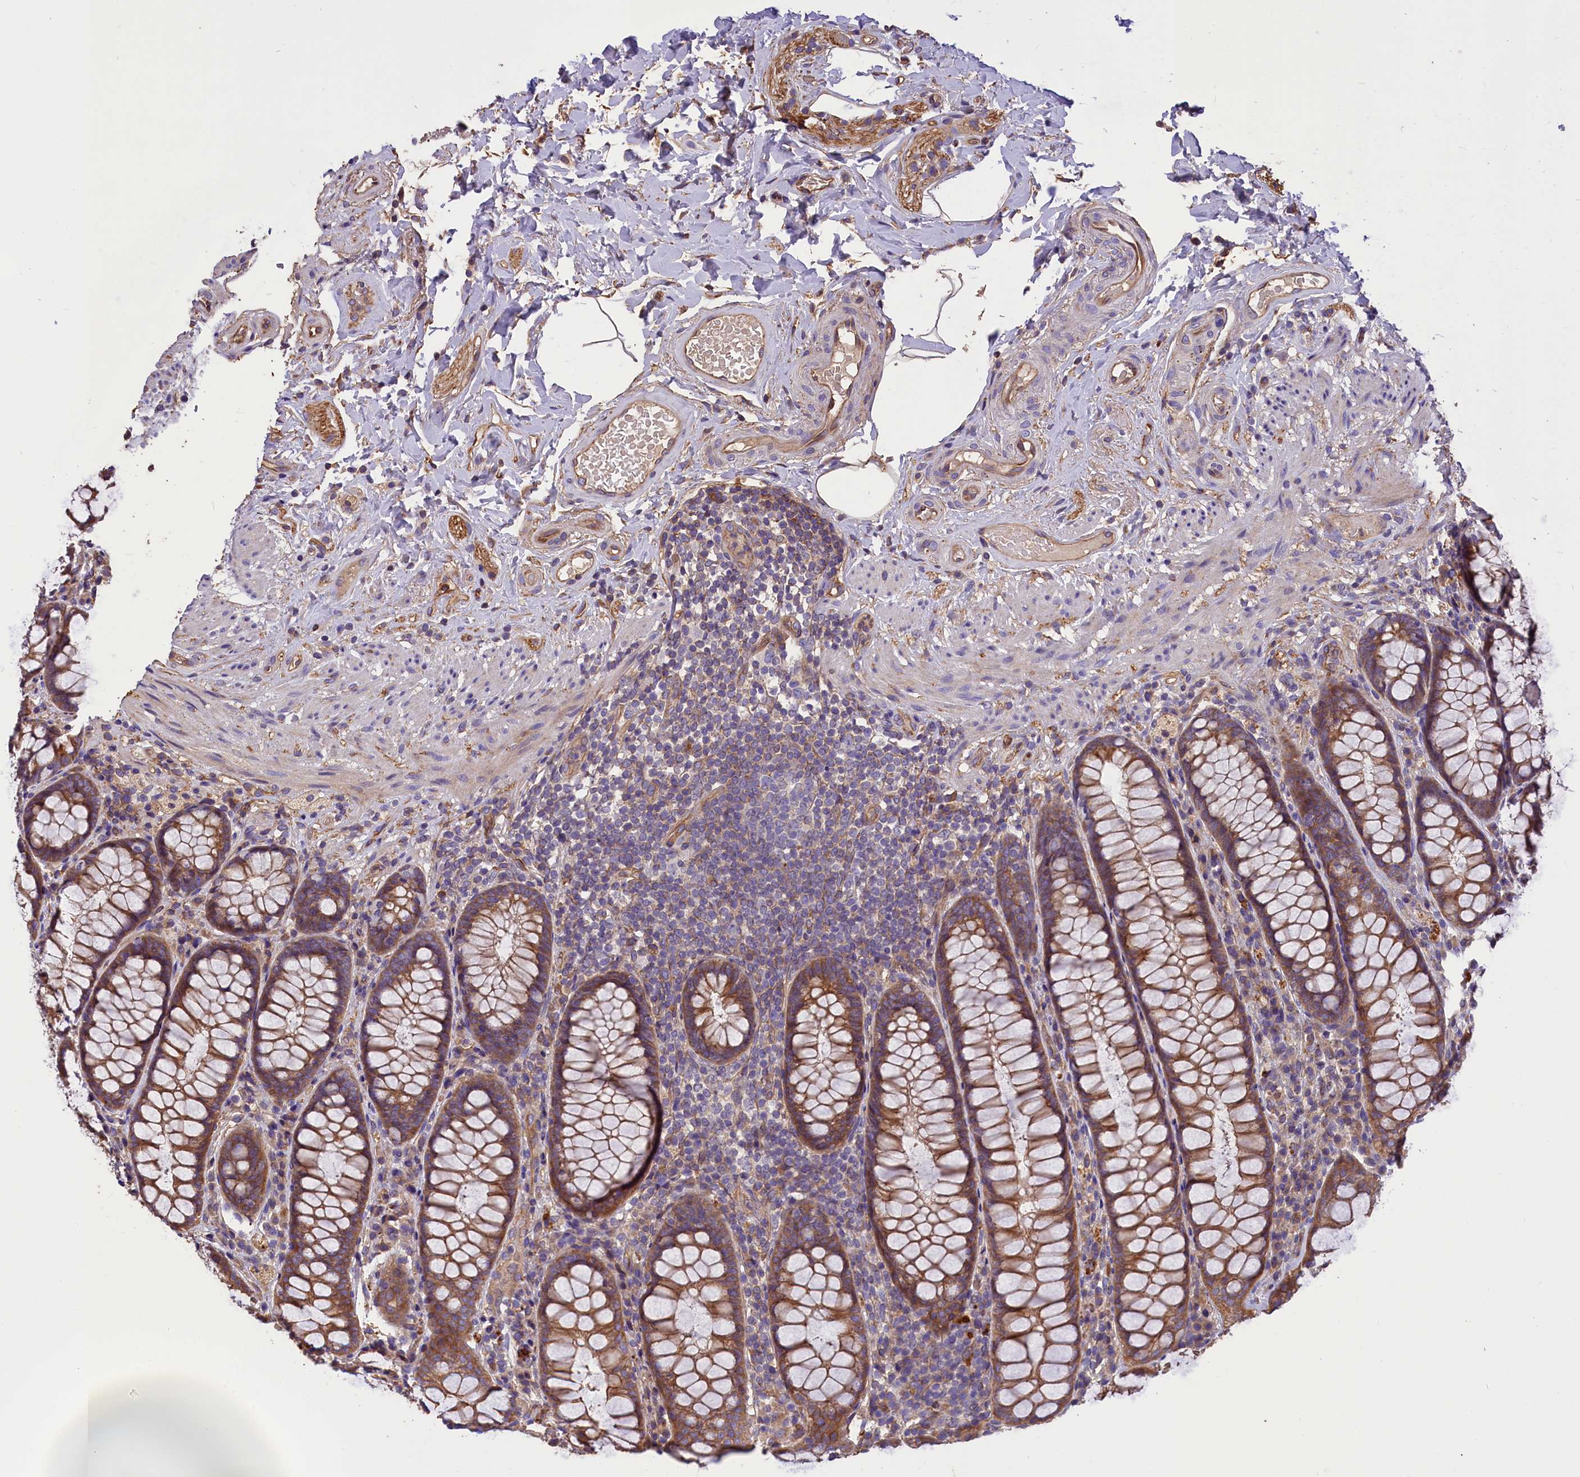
{"staining": {"intensity": "moderate", "quantity": ">75%", "location": "cytoplasmic/membranous"}, "tissue": "rectum", "cell_type": "Glandular cells", "image_type": "normal", "snomed": [{"axis": "morphology", "description": "Normal tissue, NOS"}, {"axis": "topography", "description": "Rectum"}], "caption": "A photomicrograph of human rectum stained for a protein reveals moderate cytoplasmic/membranous brown staining in glandular cells. The staining is performed using DAB (3,3'-diaminobenzidine) brown chromogen to label protein expression. The nuclei are counter-stained blue using hematoxylin.", "gene": "ERMARD", "patient": {"sex": "male", "age": 83}}